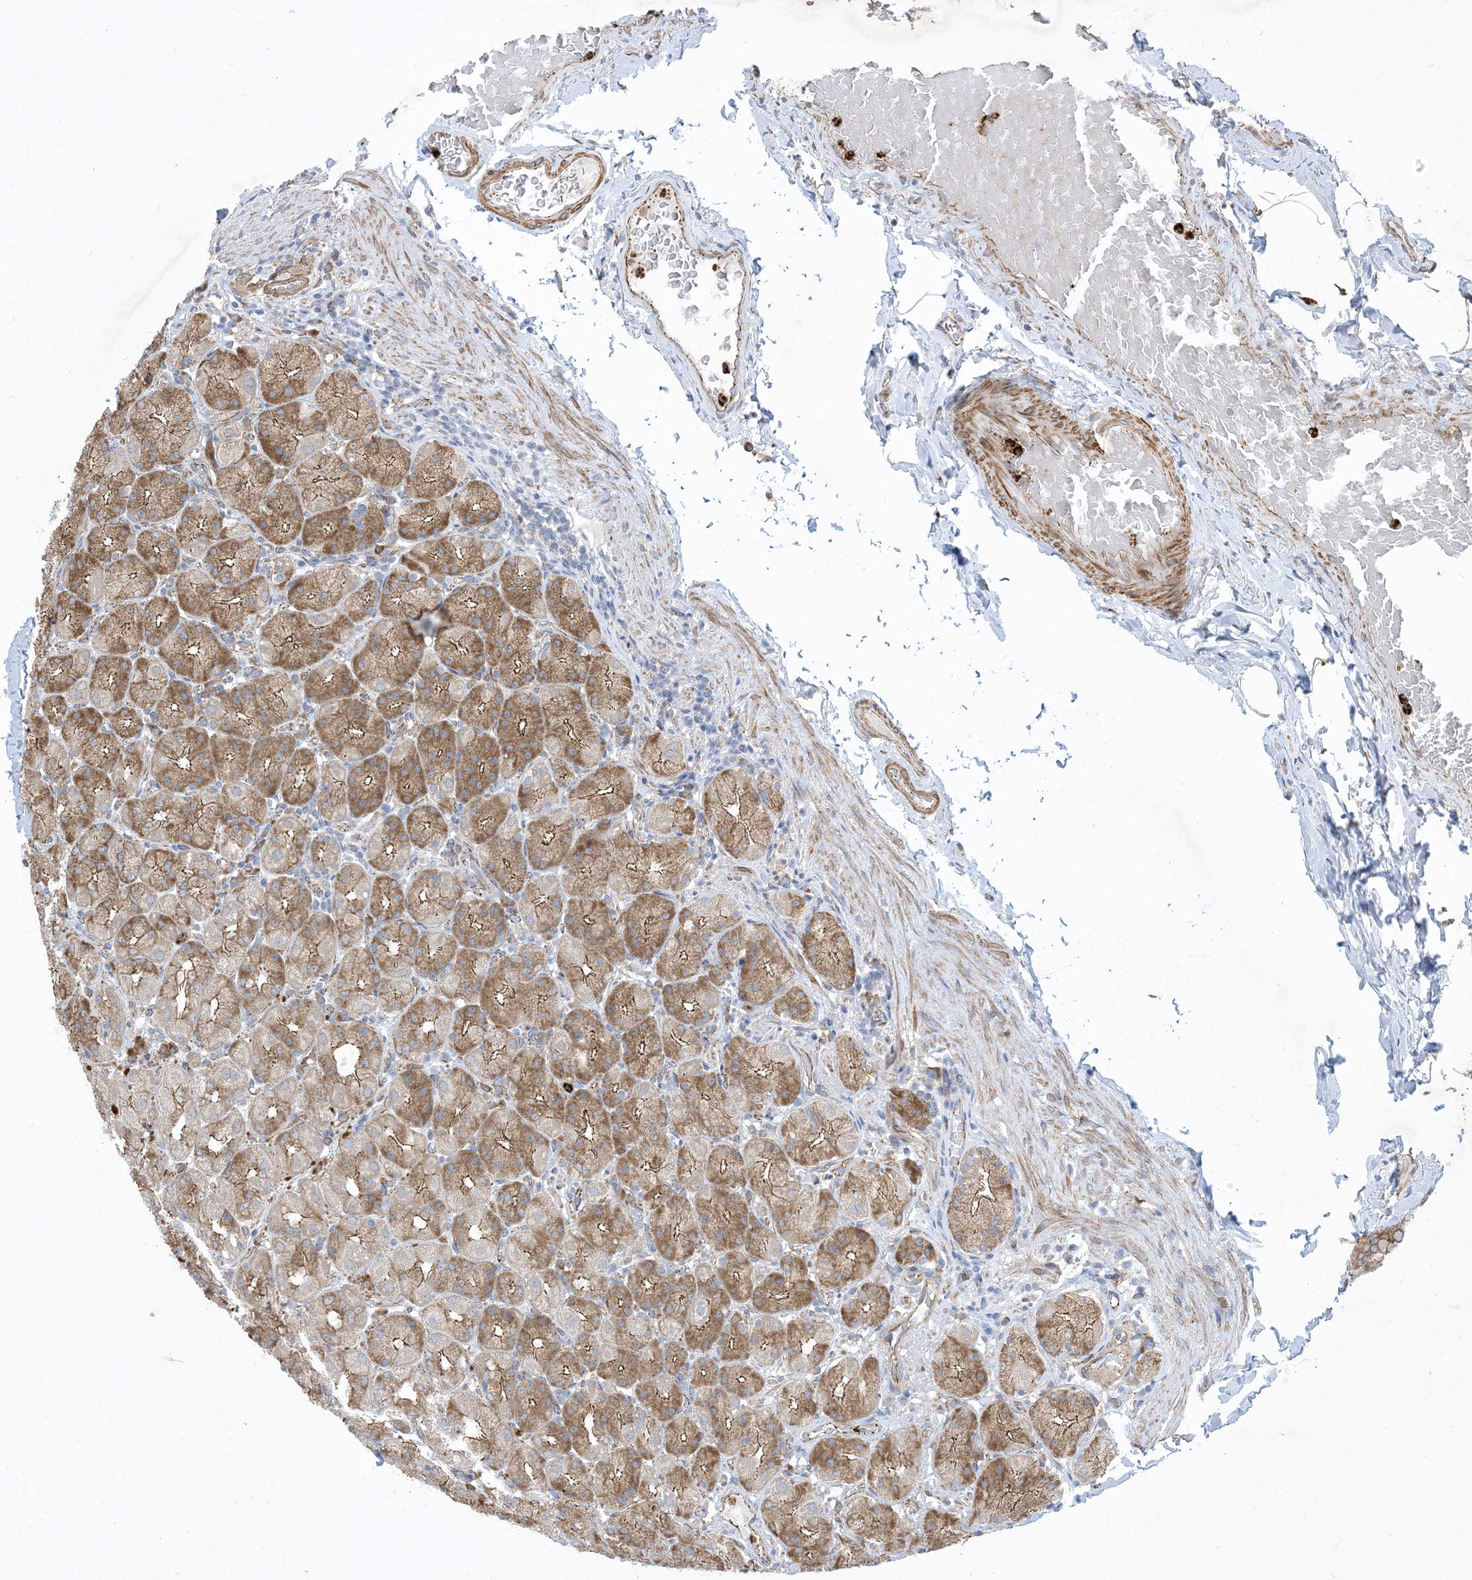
{"staining": {"intensity": "moderate", "quantity": ">75%", "location": "cytoplasmic/membranous"}, "tissue": "stomach", "cell_type": "Glandular cells", "image_type": "normal", "snomed": [{"axis": "morphology", "description": "Normal tissue, NOS"}, {"axis": "topography", "description": "Stomach, upper"}], "caption": "High-power microscopy captured an immunohistochemistry photomicrograph of unremarkable stomach, revealing moderate cytoplasmic/membranous expression in about >75% of glandular cells.", "gene": "OTOP1", "patient": {"sex": "male", "age": 68}}